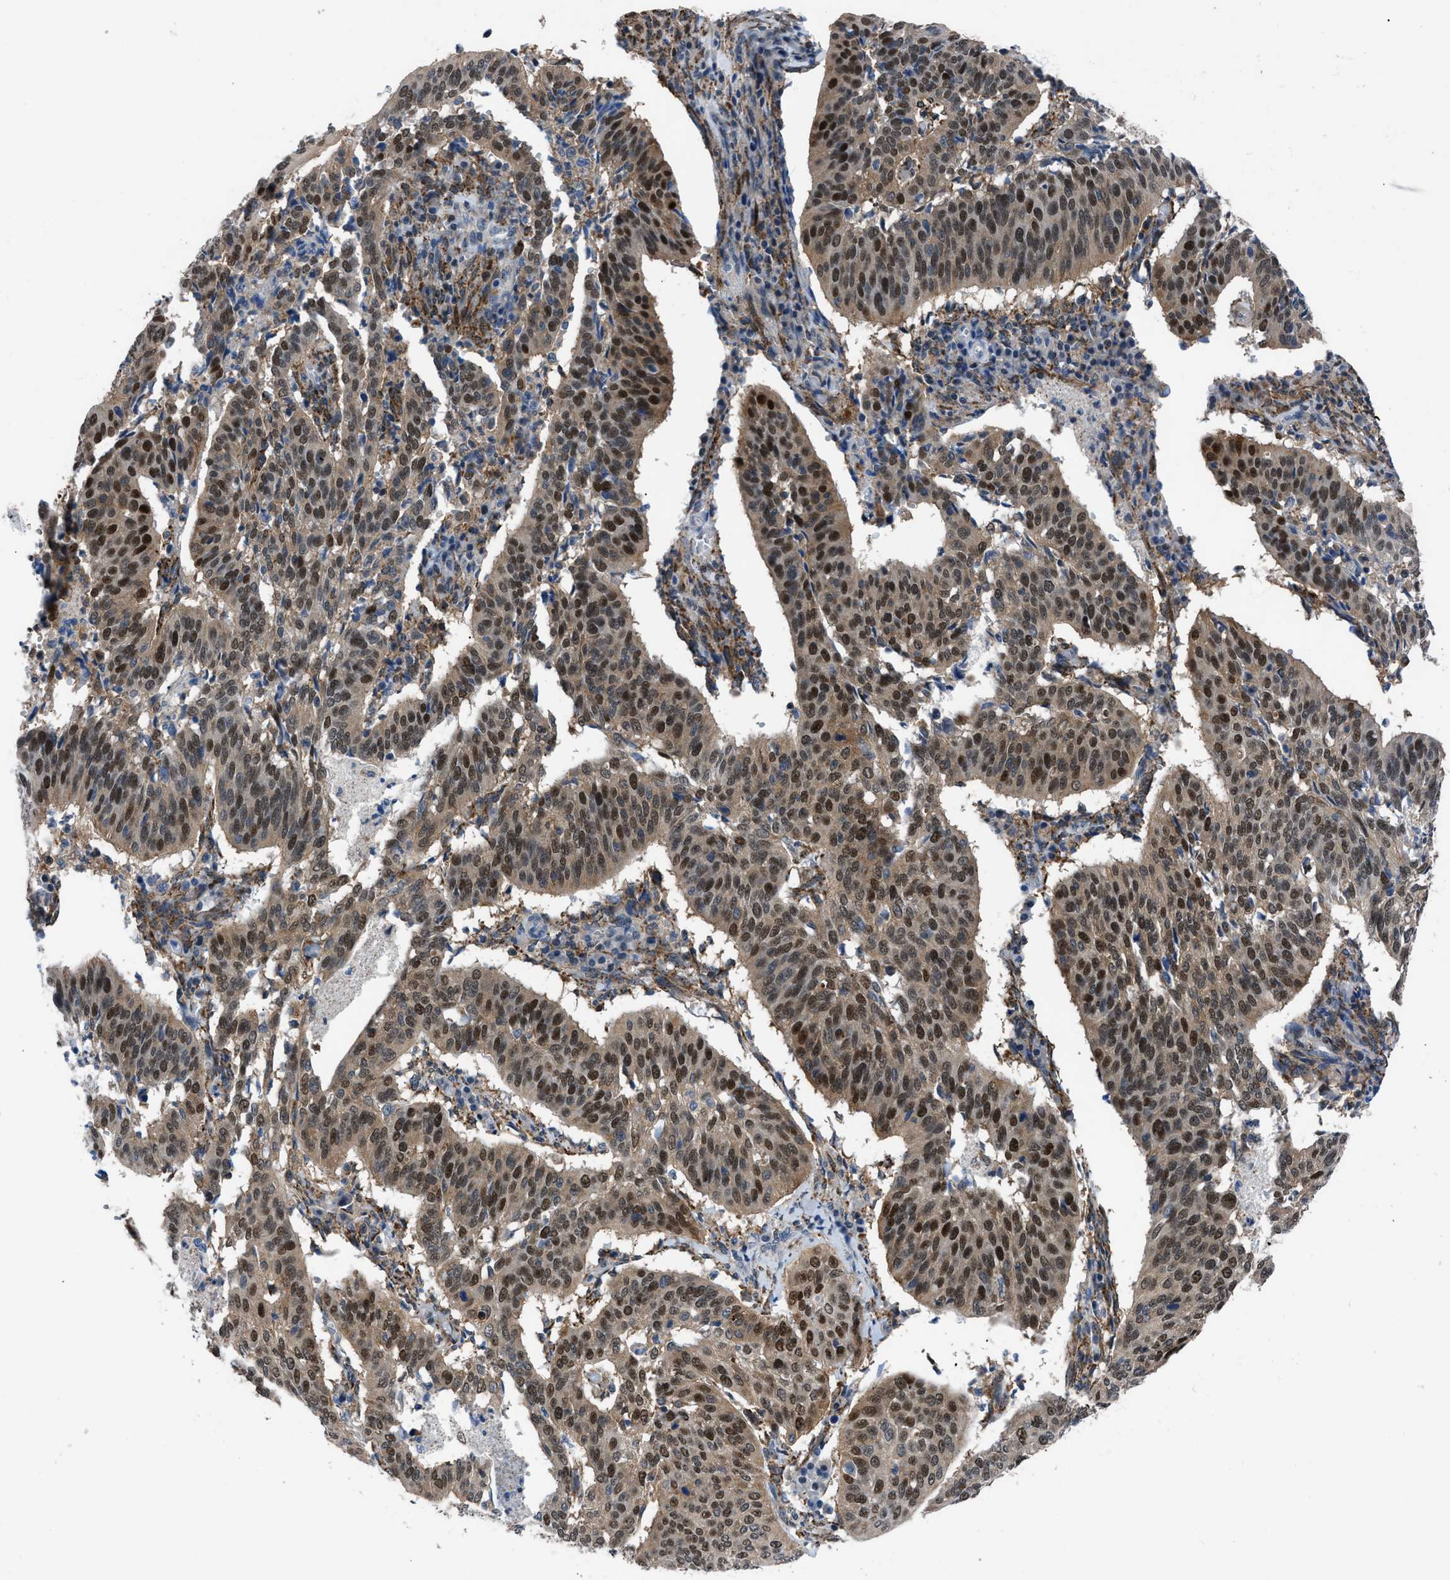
{"staining": {"intensity": "strong", "quantity": ">75%", "location": "cytoplasmic/membranous,nuclear"}, "tissue": "cervical cancer", "cell_type": "Tumor cells", "image_type": "cancer", "snomed": [{"axis": "morphology", "description": "Normal tissue, NOS"}, {"axis": "morphology", "description": "Squamous cell carcinoma, NOS"}, {"axis": "topography", "description": "Cervix"}], "caption": "This image shows IHC staining of squamous cell carcinoma (cervical), with high strong cytoplasmic/membranous and nuclear staining in approximately >75% of tumor cells.", "gene": "TMEM45B", "patient": {"sex": "female", "age": 39}}